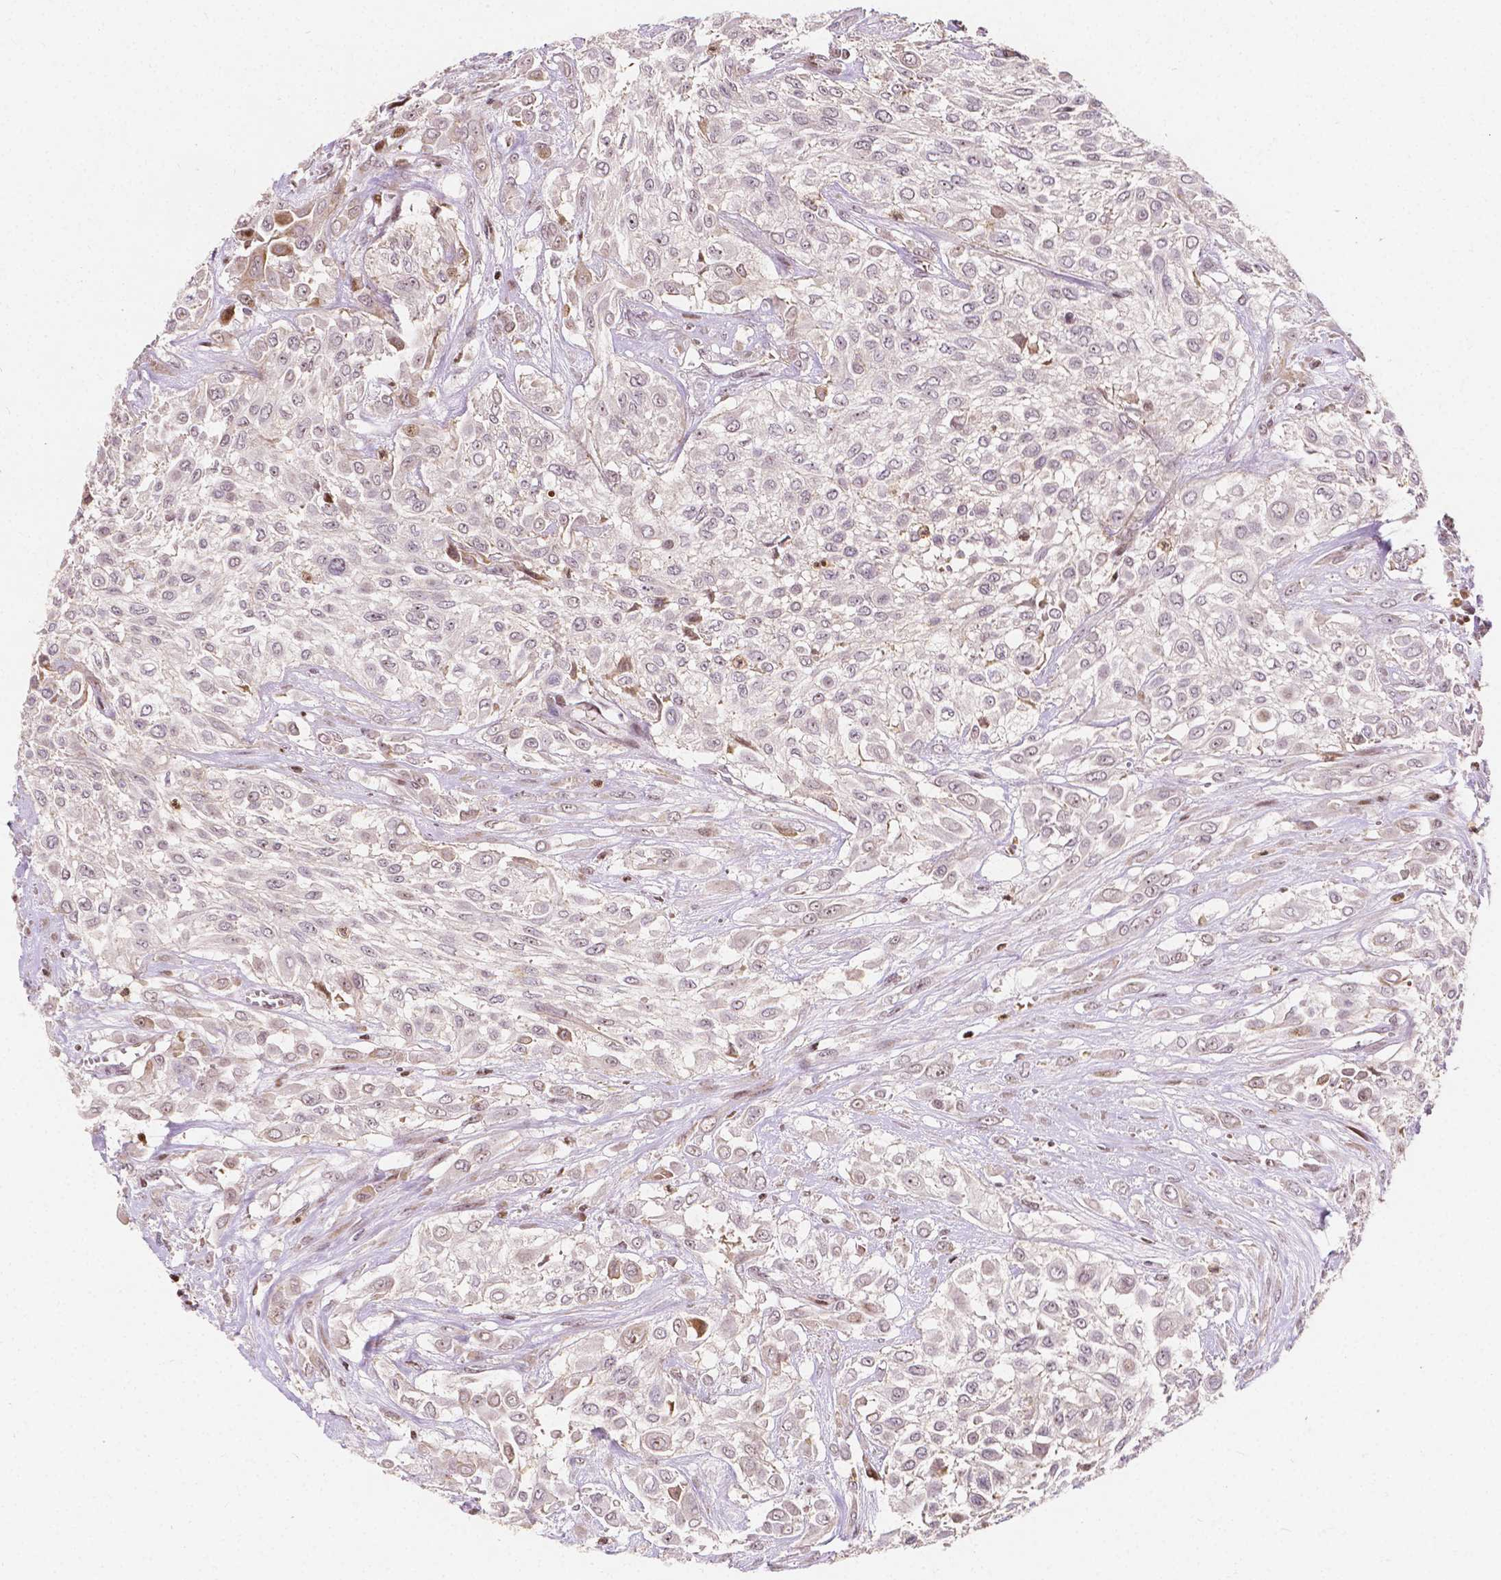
{"staining": {"intensity": "negative", "quantity": "none", "location": "none"}, "tissue": "urothelial cancer", "cell_type": "Tumor cells", "image_type": "cancer", "snomed": [{"axis": "morphology", "description": "Urothelial carcinoma, High grade"}, {"axis": "topography", "description": "Urinary bladder"}], "caption": "DAB immunohistochemical staining of high-grade urothelial carcinoma displays no significant positivity in tumor cells.", "gene": "PTPN18", "patient": {"sex": "male", "age": 57}}